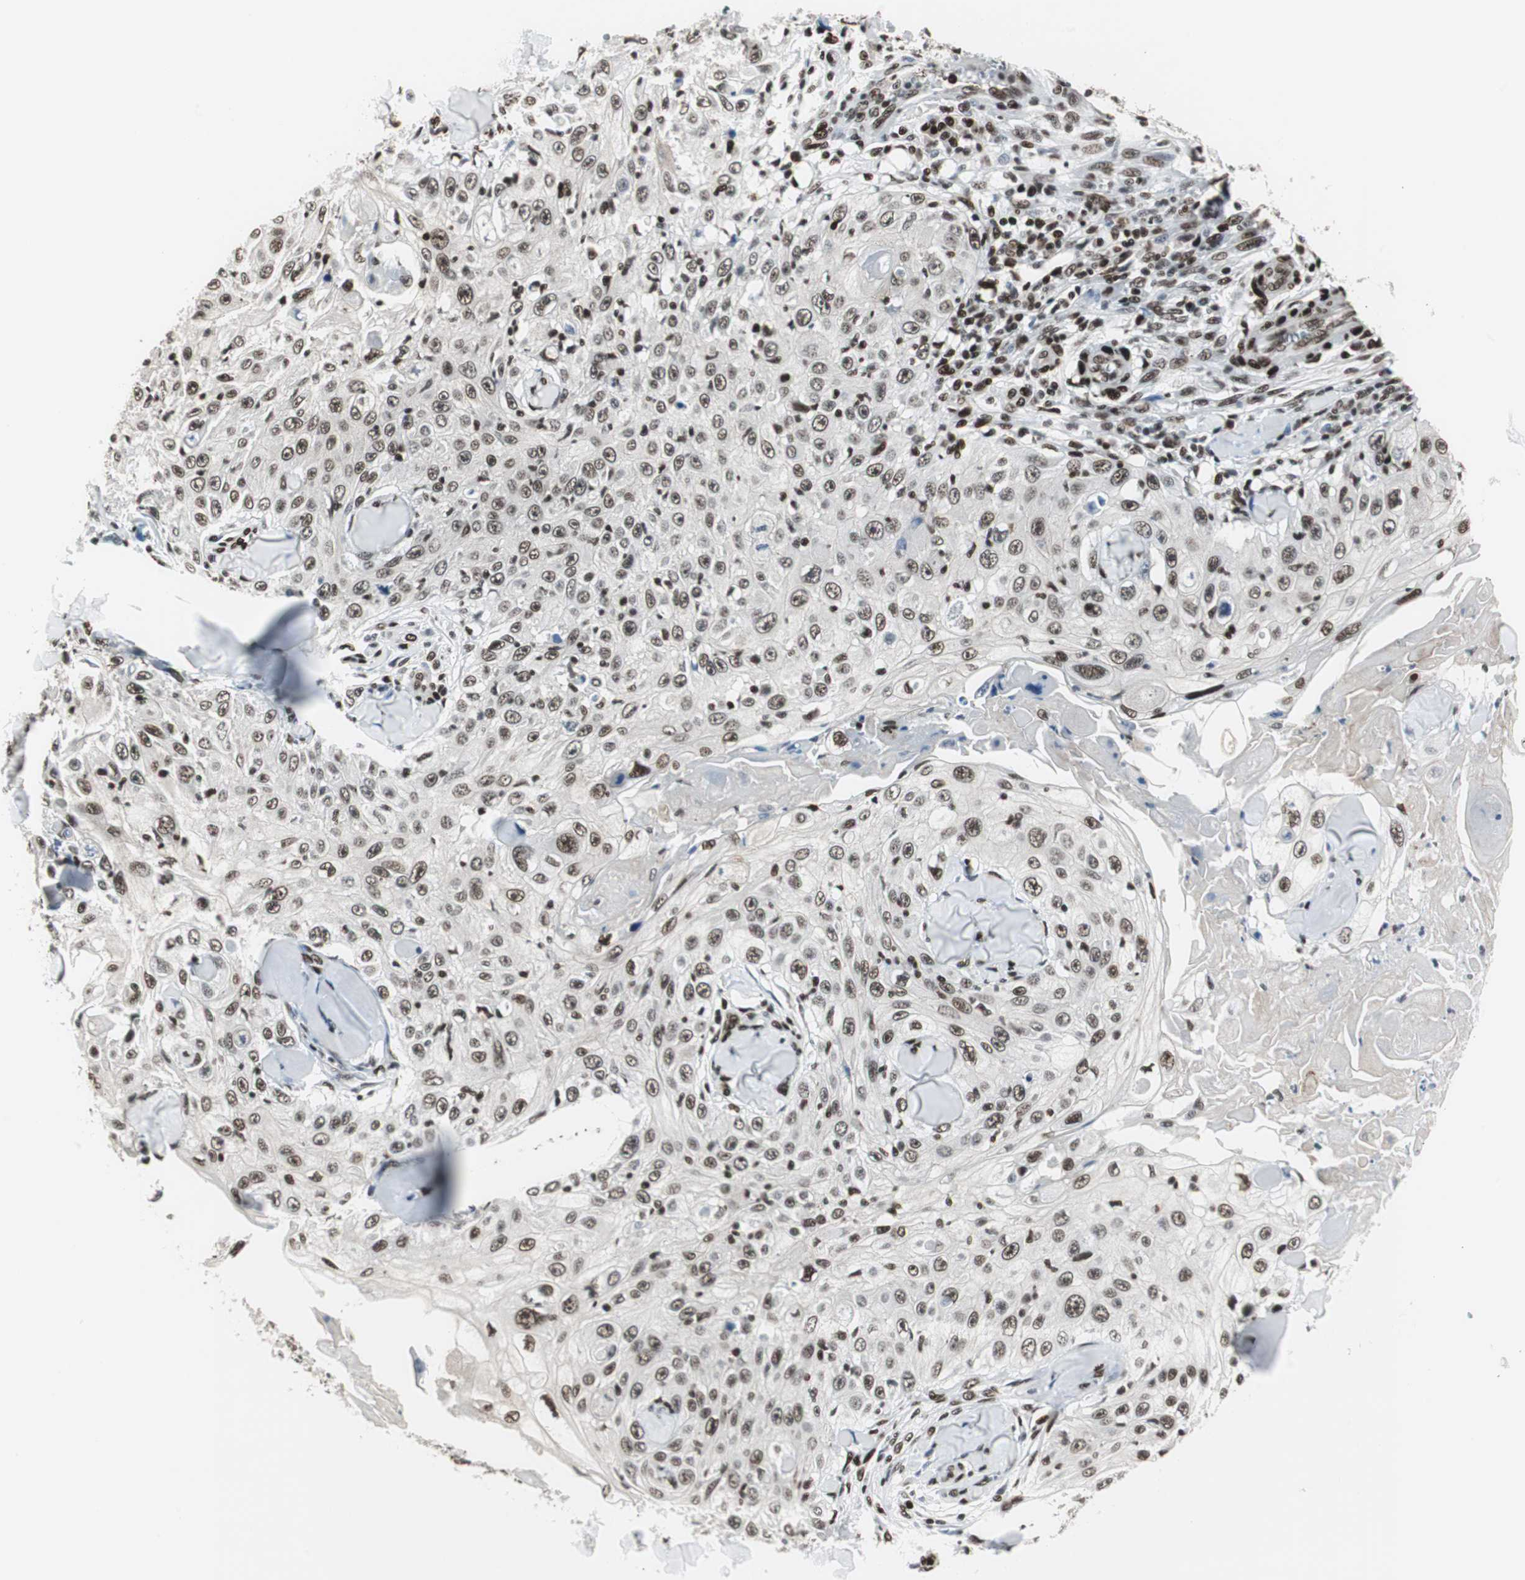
{"staining": {"intensity": "moderate", "quantity": ">75%", "location": "nuclear"}, "tissue": "skin cancer", "cell_type": "Tumor cells", "image_type": "cancer", "snomed": [{"axis": "morphology", "description": "Squamous cell carcinoma, NOS"}, {"axis": "topography", "description": "Skin"}], "caption": "Tumor cells show medium levels of moderate nuclear expression in about >75% of cells in human skin squamous cell carcinoma.", "gene": "MEF2D", "patient": {"sex": "male", "age": 86}}